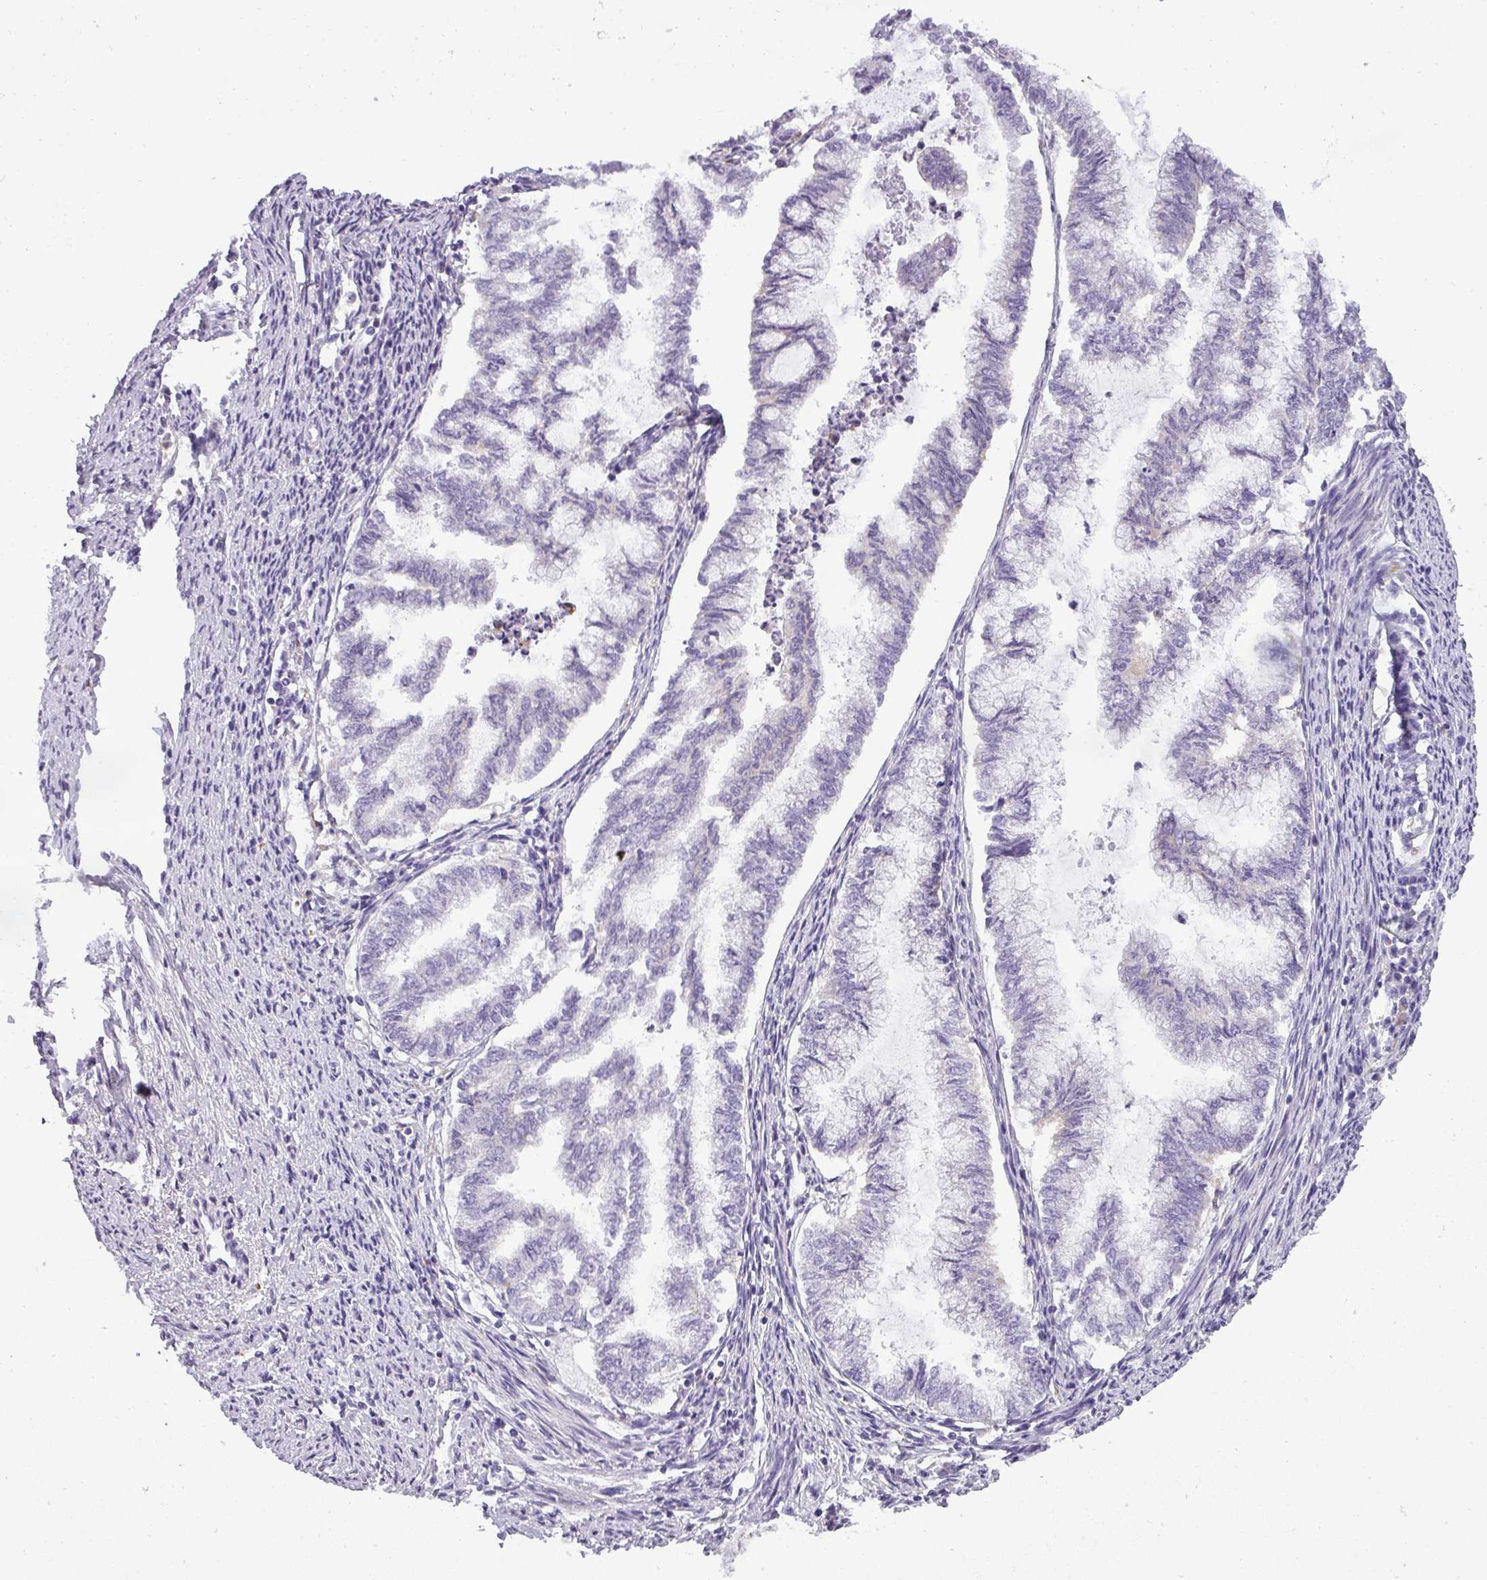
{"staining": {"intensity": "negative", "quantity": "none", "location": "none"}, "tissue": "endometrial cancer", "cell_type": "Tumor cells", "image_type": "cancer", "snomed": [{"axis": "morphology", "description": "Adenocarcinoma, NOS"}, {"axis": "topography", "description": "Endometrium"}], "caption": "DAB immunohistochemical staining of human endometrial cancer (adenocarcinoma) displays no significant positivity in tumor cells.", "gene": "ATP6V1D", "patient": {"sex": "female", "age": 79}}